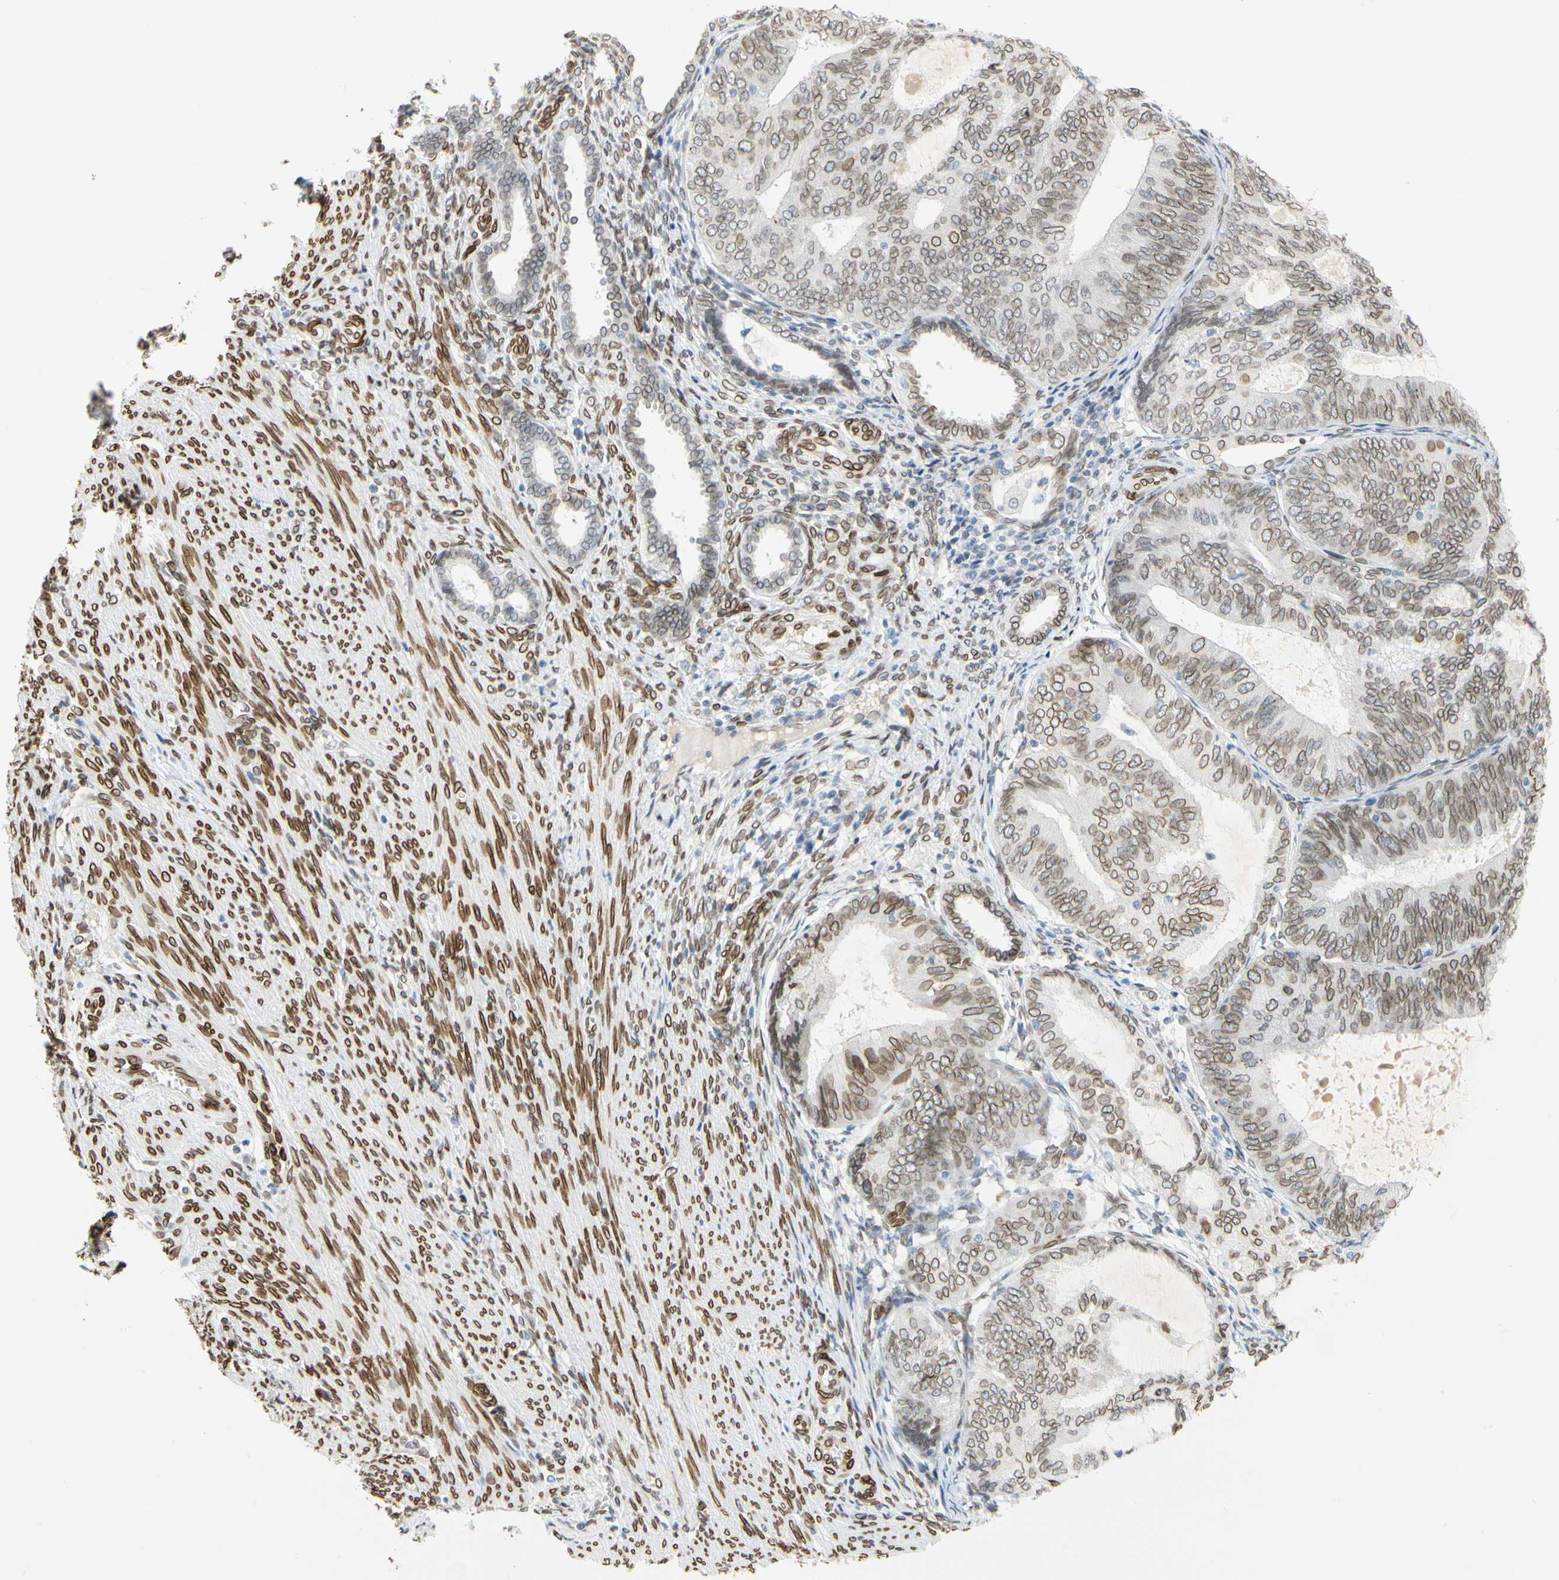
{"staining": {"intensity": "moderate", "quantity": ">75%", "location": "cytoplasmic/membranous,nuclear"}, "tissue": "endometrial cancer", "cell_type": "Tumor cells", "image_type": "cancer", "snomed": [{"axis": "morphology", "description": "Adenocarcinoma, NOS"}, {"axis": "topography", "description": "Endometrium"}], "caption": "Endometrial cancer stained with DAB immunohistochemistry (IHC) exhibits medium levels of moderate cytoplasmic/membranous and nuclear positivity in approximately >75% of tumor cells.", "gene": "SUN1", "patient": {"sex": "female", "age": 81}}